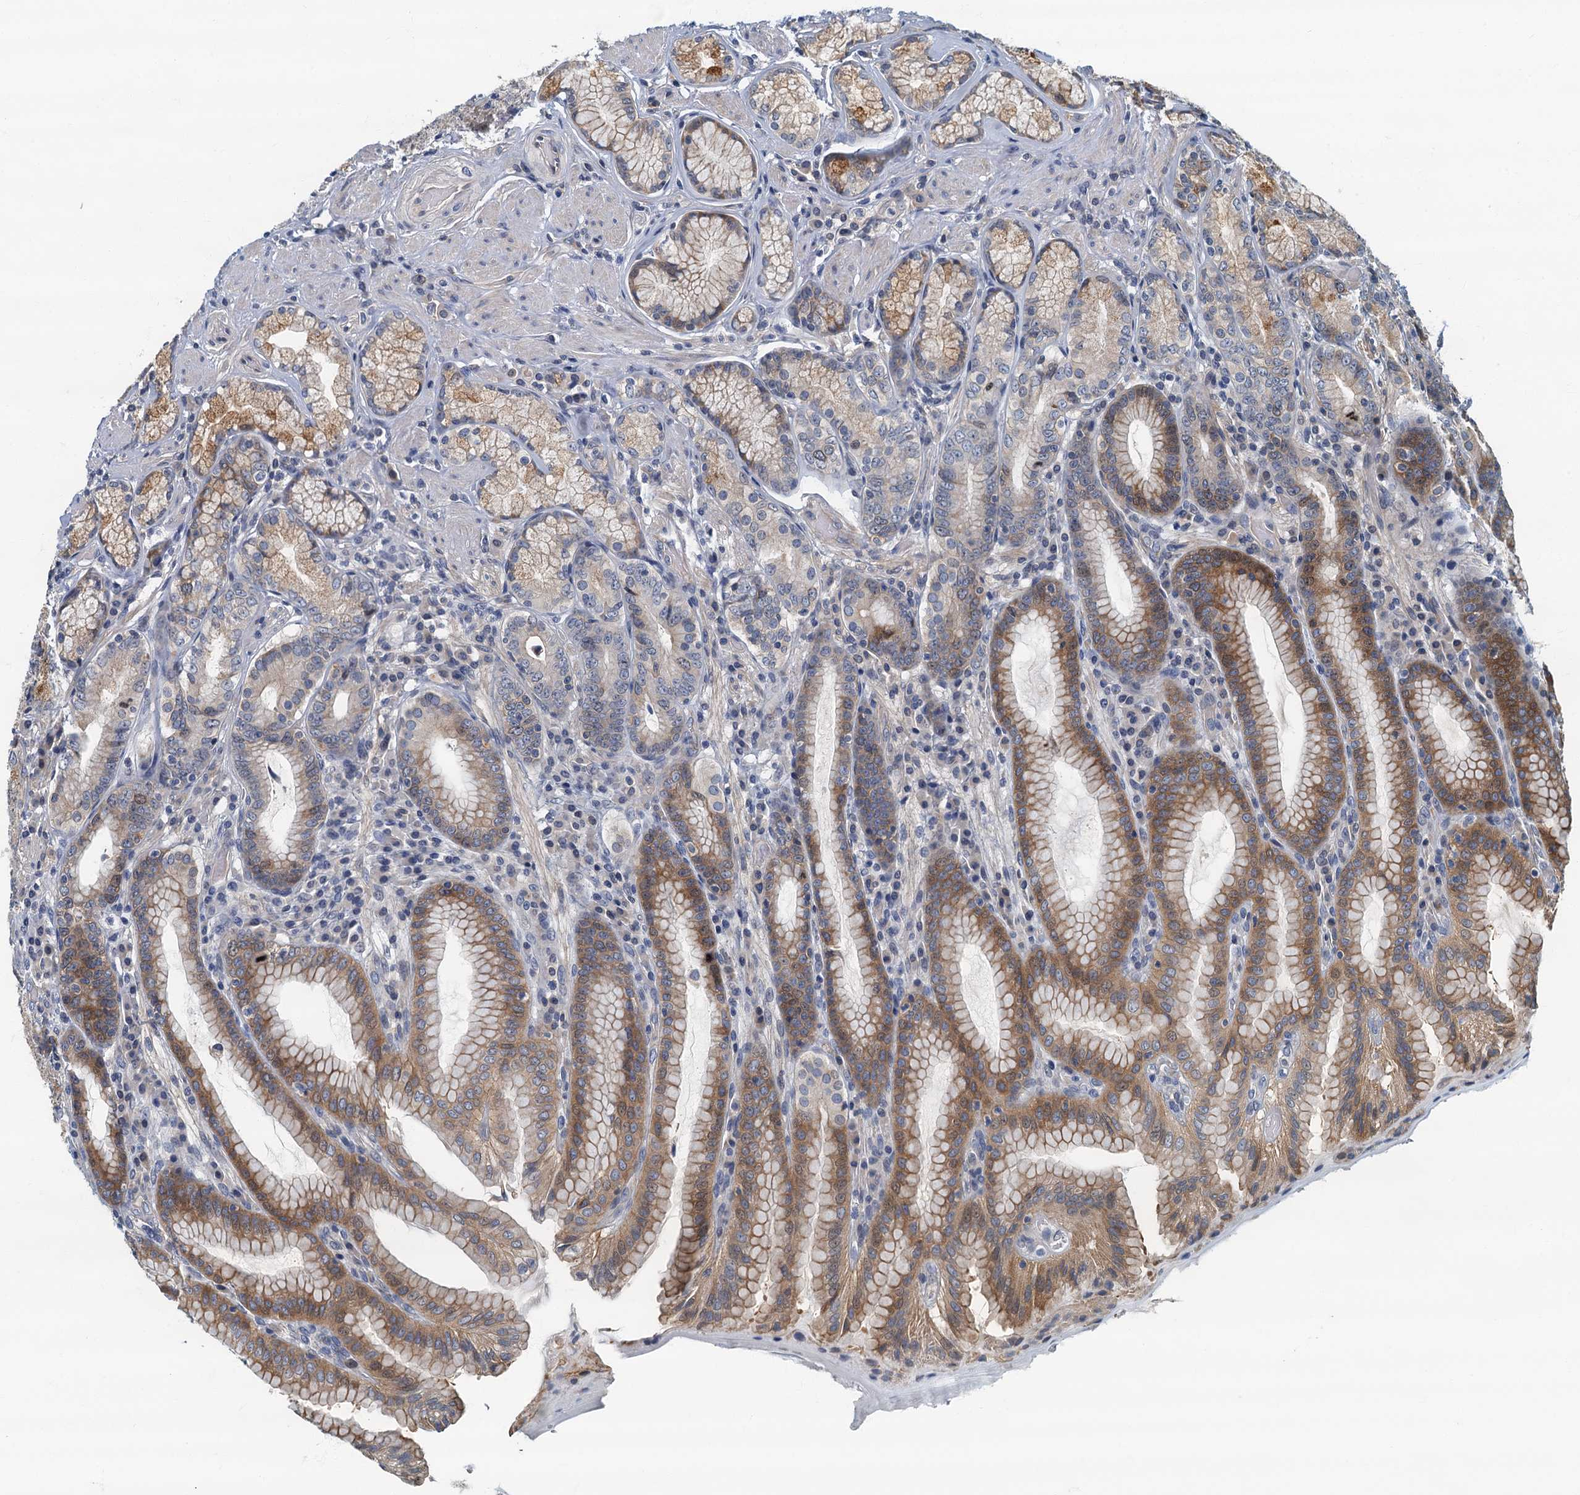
{"staining": {"intensity": "moderate", "quantity": "25%-75%", "location": "cytoplasmic/membranous"}, "tissue": "stomach", "cell_type": "Glandular cells", "image_type": "normal", "snomed": [{"axis": "morphology", "description": "Normal tissue, NOS"}, {"axis": "topography", "description": "Stomach, upper"}, {"axis": "topography", "description": "Stomach, lower"}], "caption": "Immunohistochemical staining of benign stomach shows moderate cytoplasmic/membranous protein expression in approximately 25%-75% of glandular cells. (DAB IHC, brown staining for protein, blue staining for nuclei).", "gene": "CKAP2L", "patient": {"sex": "female", "age": 76}}